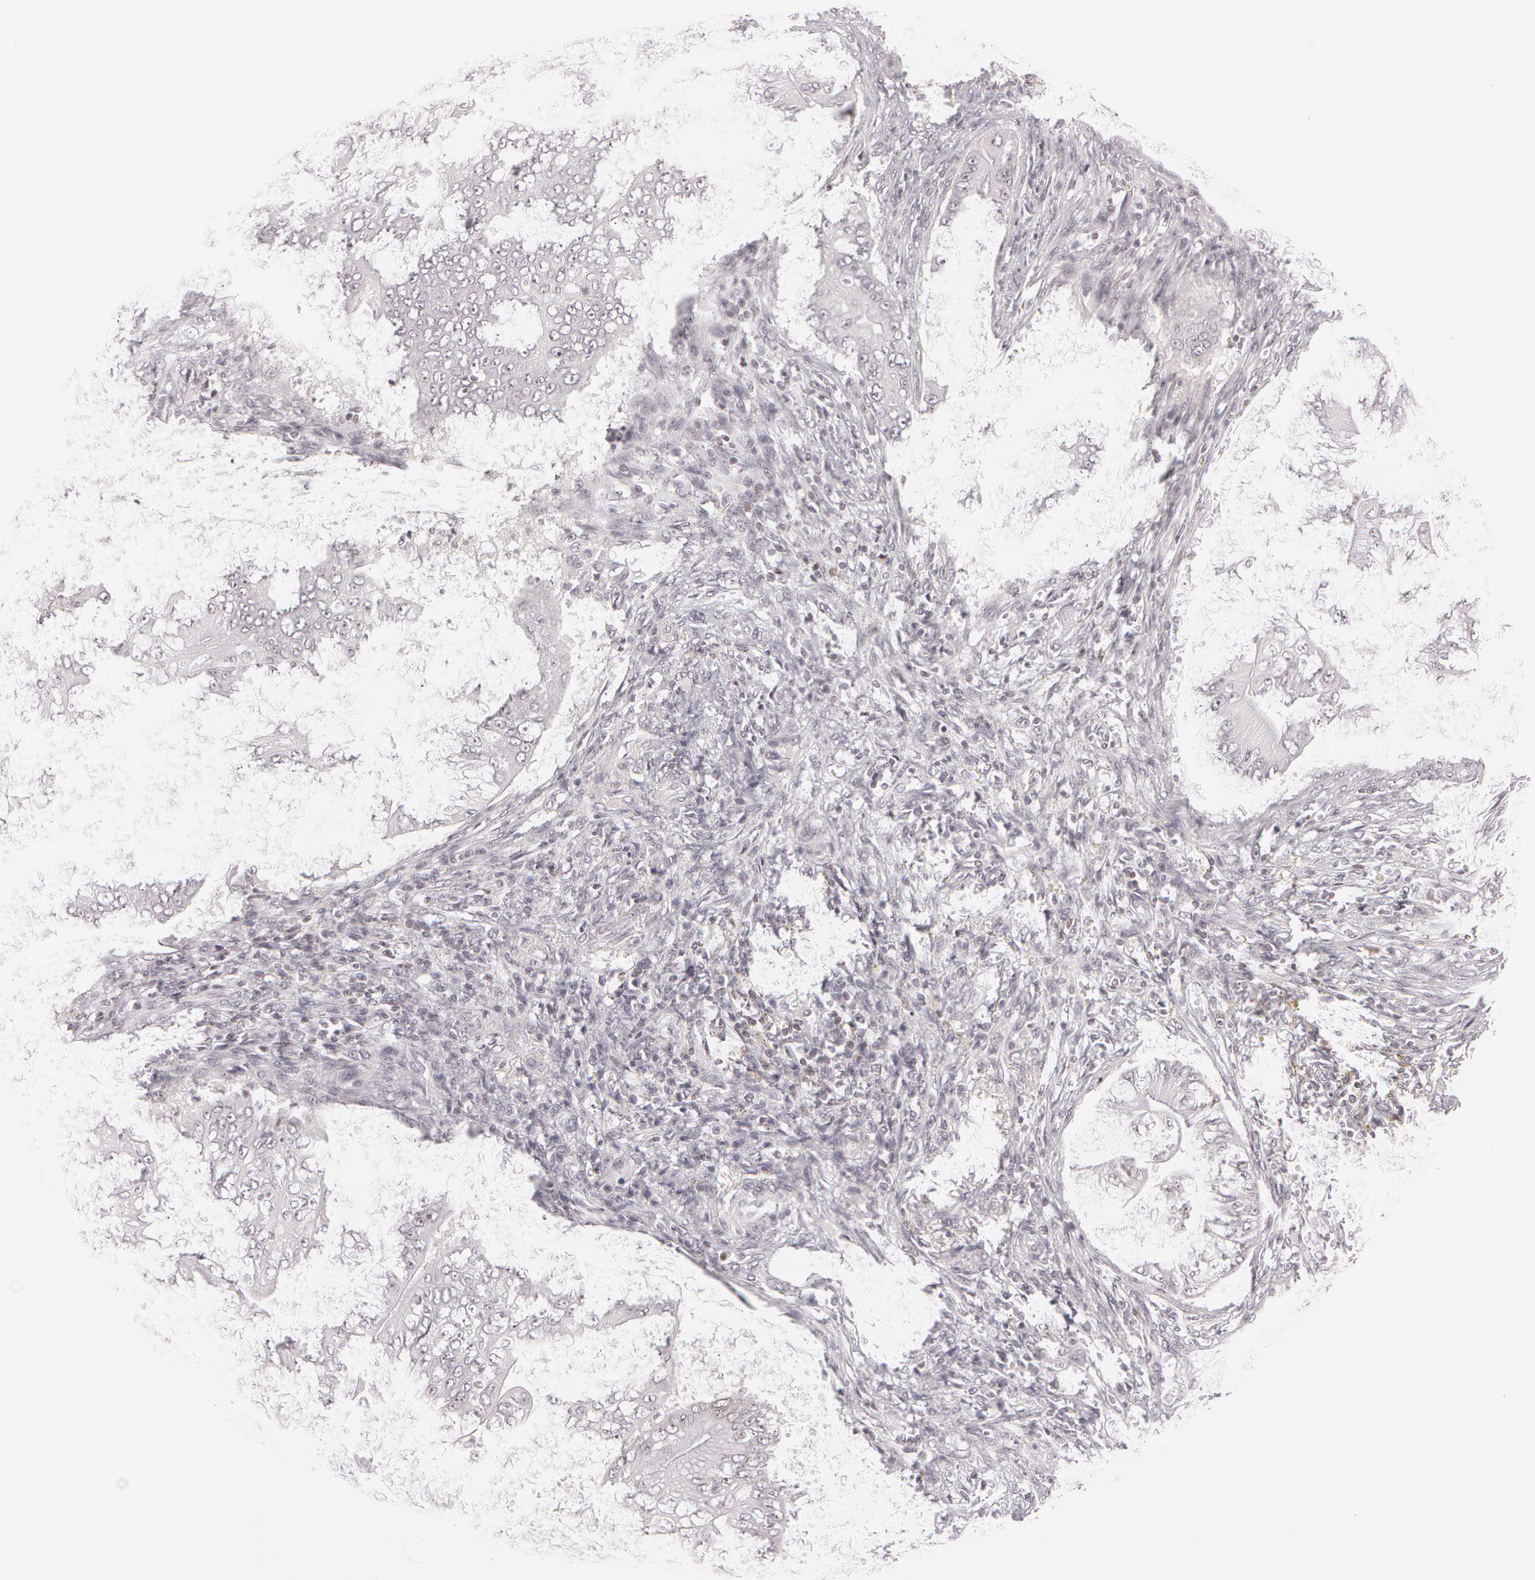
{"staining": {"intensity": "negative", "quantity": "none", "location": "none"}, "tissue": "pancreatic cancer", "cell_type": "Tumor cells", "image_type": "cancer", "snomed": [{"axis": "morphology", "description": "Adenocarcinoma, NOS"}, {"axis": "topography", "description": "Pancreas"}], "caption": "Pancreatic cancer (adenocarcinoma) was stained to show a protein in brown. There is no significant expression in tumor cells. Brightfield microscopy of immunohistochemistry (IHC) stained with DAB (3,3'-diaminobenzidine) (brown) and hematoxylin (blue), captured at high magnification.", "gene": "FBL", "patient": {"sex": "male", "age": 62}}